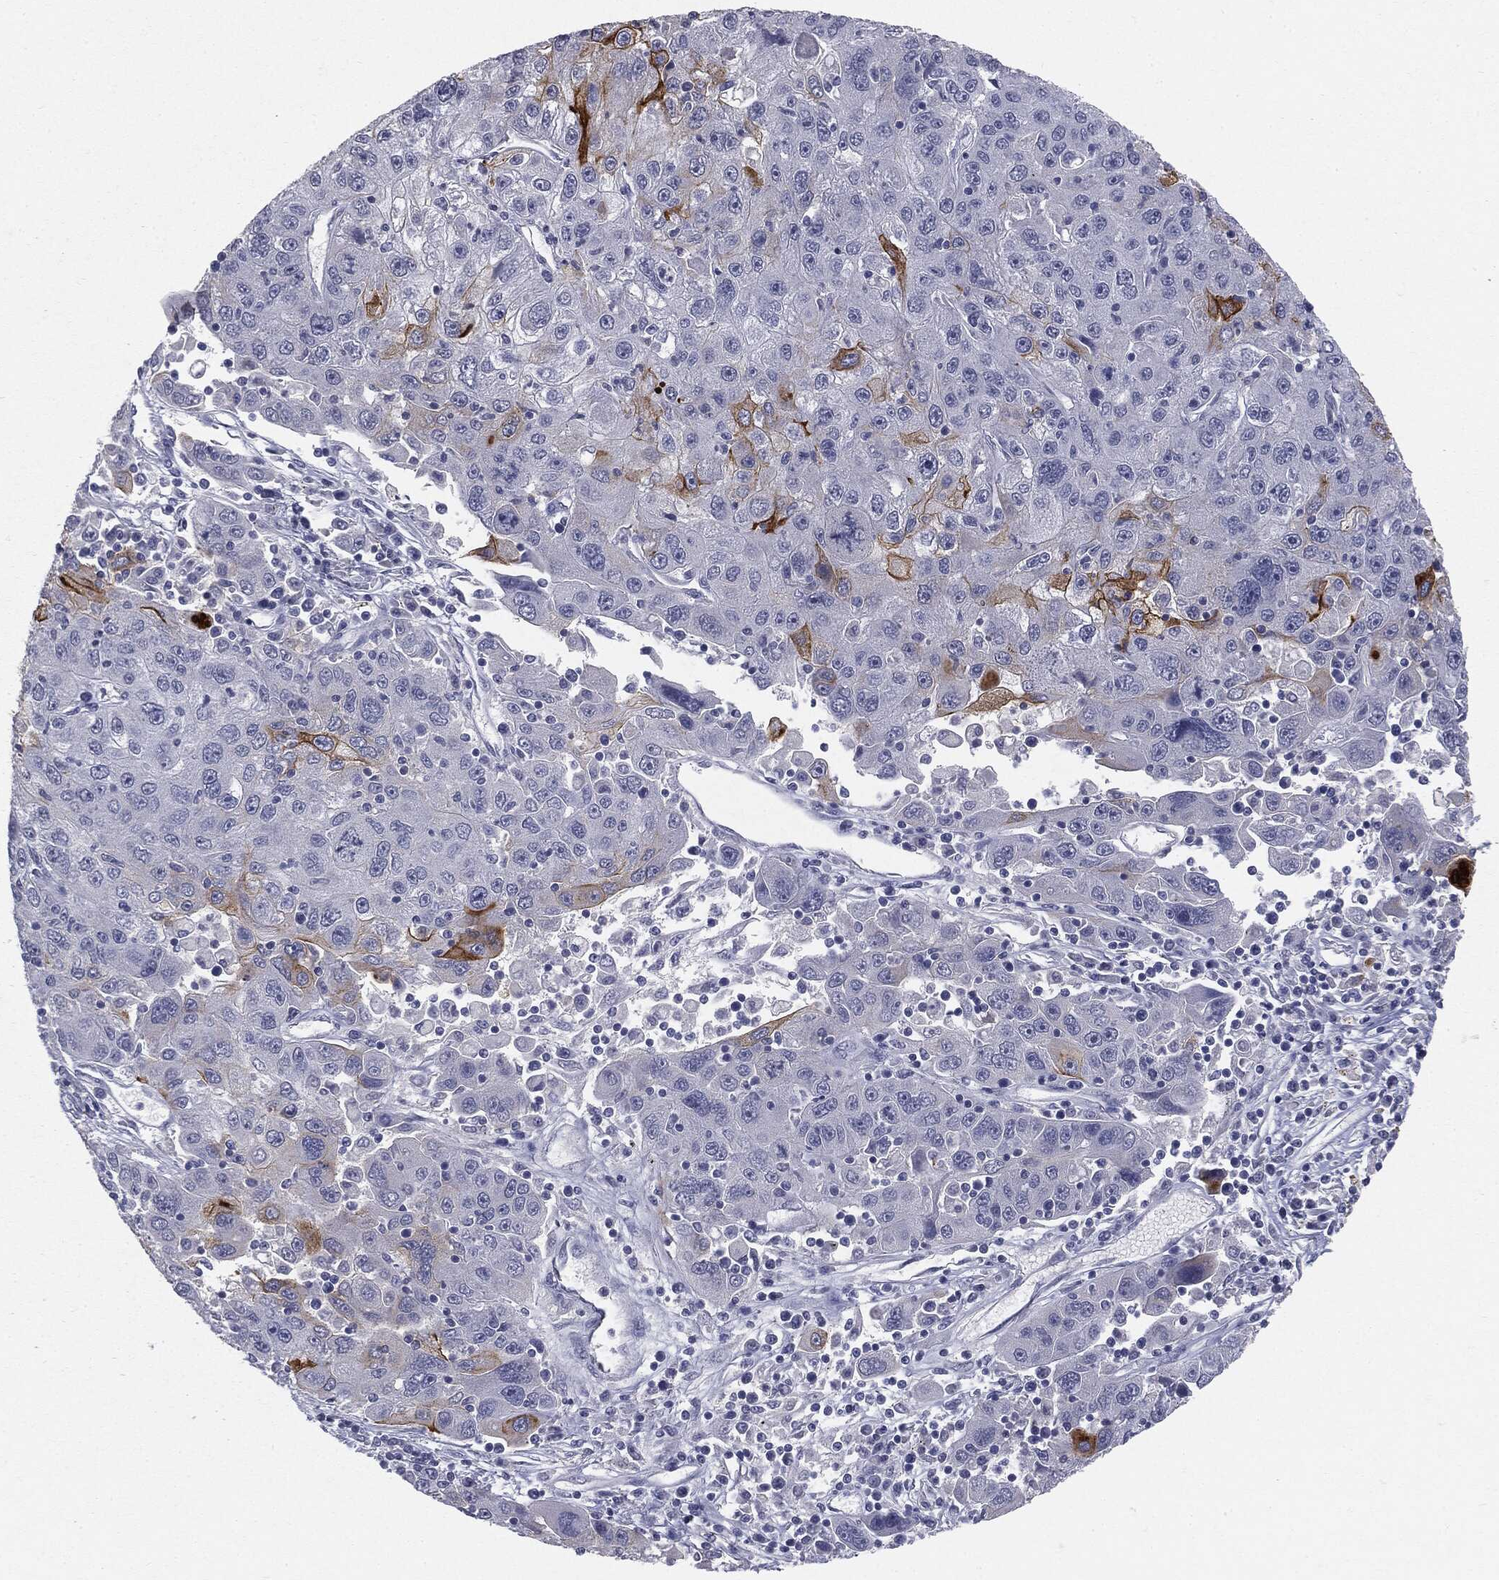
{"staining": {"intensity": "moderate", "quantity": "<25%", "location": "cytoplasmic/membranous"}, "tissue": "stomach cancer", "cell_type": "Tumor cells", "image_type": "cancer", "snomed": [{"axis": "morphology", "description": "Adenocarcinoma, NOS"}, {"axis": "topography", "description": "Stomach"}], "caption": "A histopathology image showing moderate cytoplasmic/membranous positivity in about <25% of tumor cells in stomach cancer, as visualized by brown immunohistochemical staining.", "gene": "MUC1", "patient": {"sex": "male", "age": 56}}